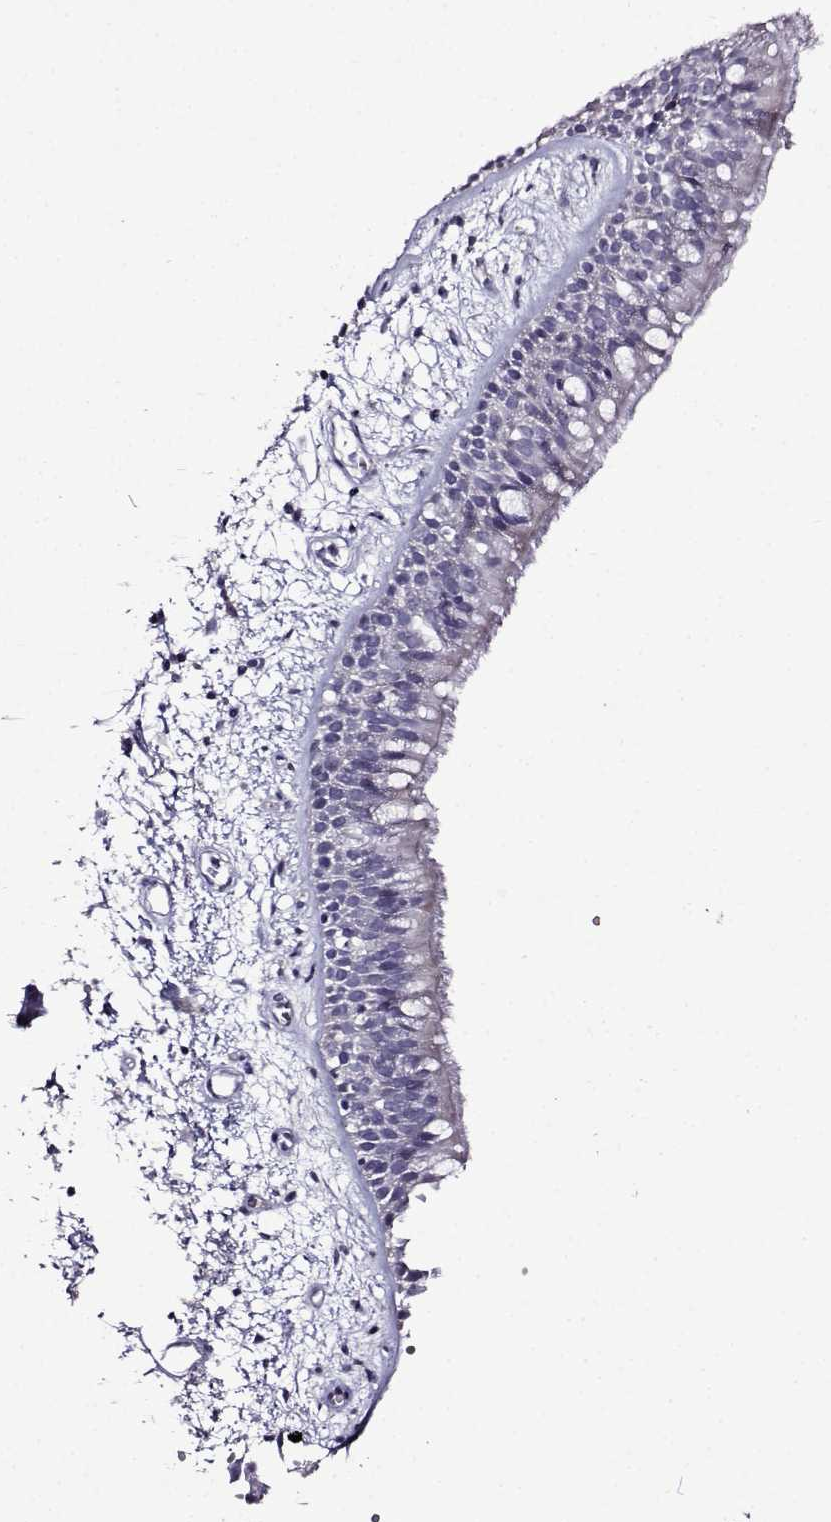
{"staining": {"intensity": "negative", "quantity": "none", "location": "none"}, "tissue": "bronchus", "cell_type": "Respiratory epithelial cells", "image_type": "normal", "snomed": [{"axis": "morphology", "description": "Normal tissue, NOS"}, {"axis": "morphology", "description": "Squamous cell carcinoma, NOS"}, {"axis": "topography", "description": "Cartilage tissue"}, {"axis": "topography", "description": "Bronchus"}, {"axis": "topography", "description": "Lung"}], "caption": "Protein analysis of benign bronchus shows no significant positivity in respiratory epithelial cells.", "gene": "TMEM266", "patient": {"sex": "male", "age": 66}}